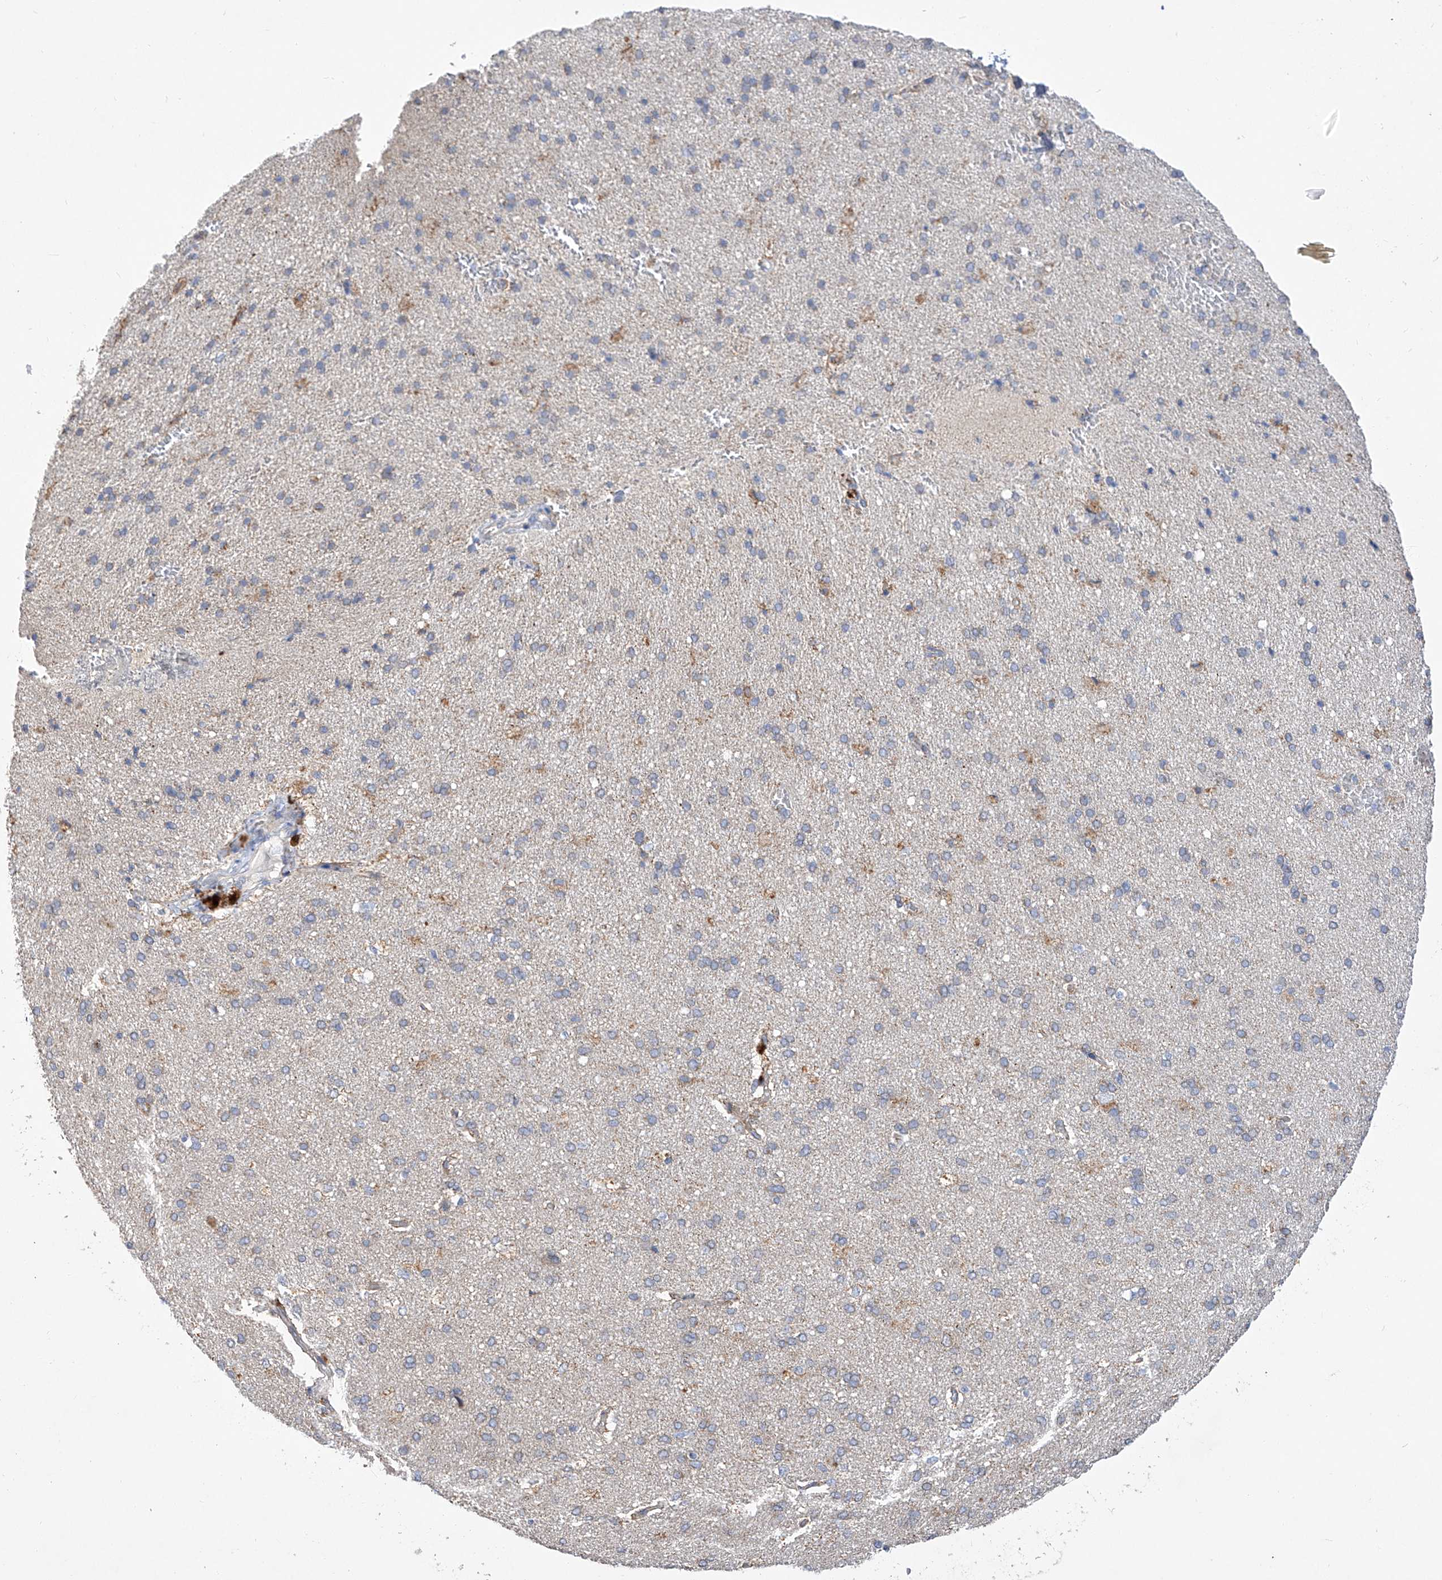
{"staining": {"intensity": "negative", "quantity": "none", "location": "none"}, "tissue": "cerebral cortex", "cell_type": "Endothelial cells", "image_type": "normal", "snomed": [{"axis": "morphology", "description": "Normal tissue, NOS"}, {"axis": "topography", "description": "Cerebral cortex"}], "caption": "A histopathology image of cerebral cortex stained for a protein reveals no brown staining in endothelial cells. The staining is performed using DAB (3,3'-diaminobenzidine) brown chromogen with nuclei counter-stained in using hematoxylin.", "gene": "AMD1", "patient": {"sex": "male", "age": 62}}